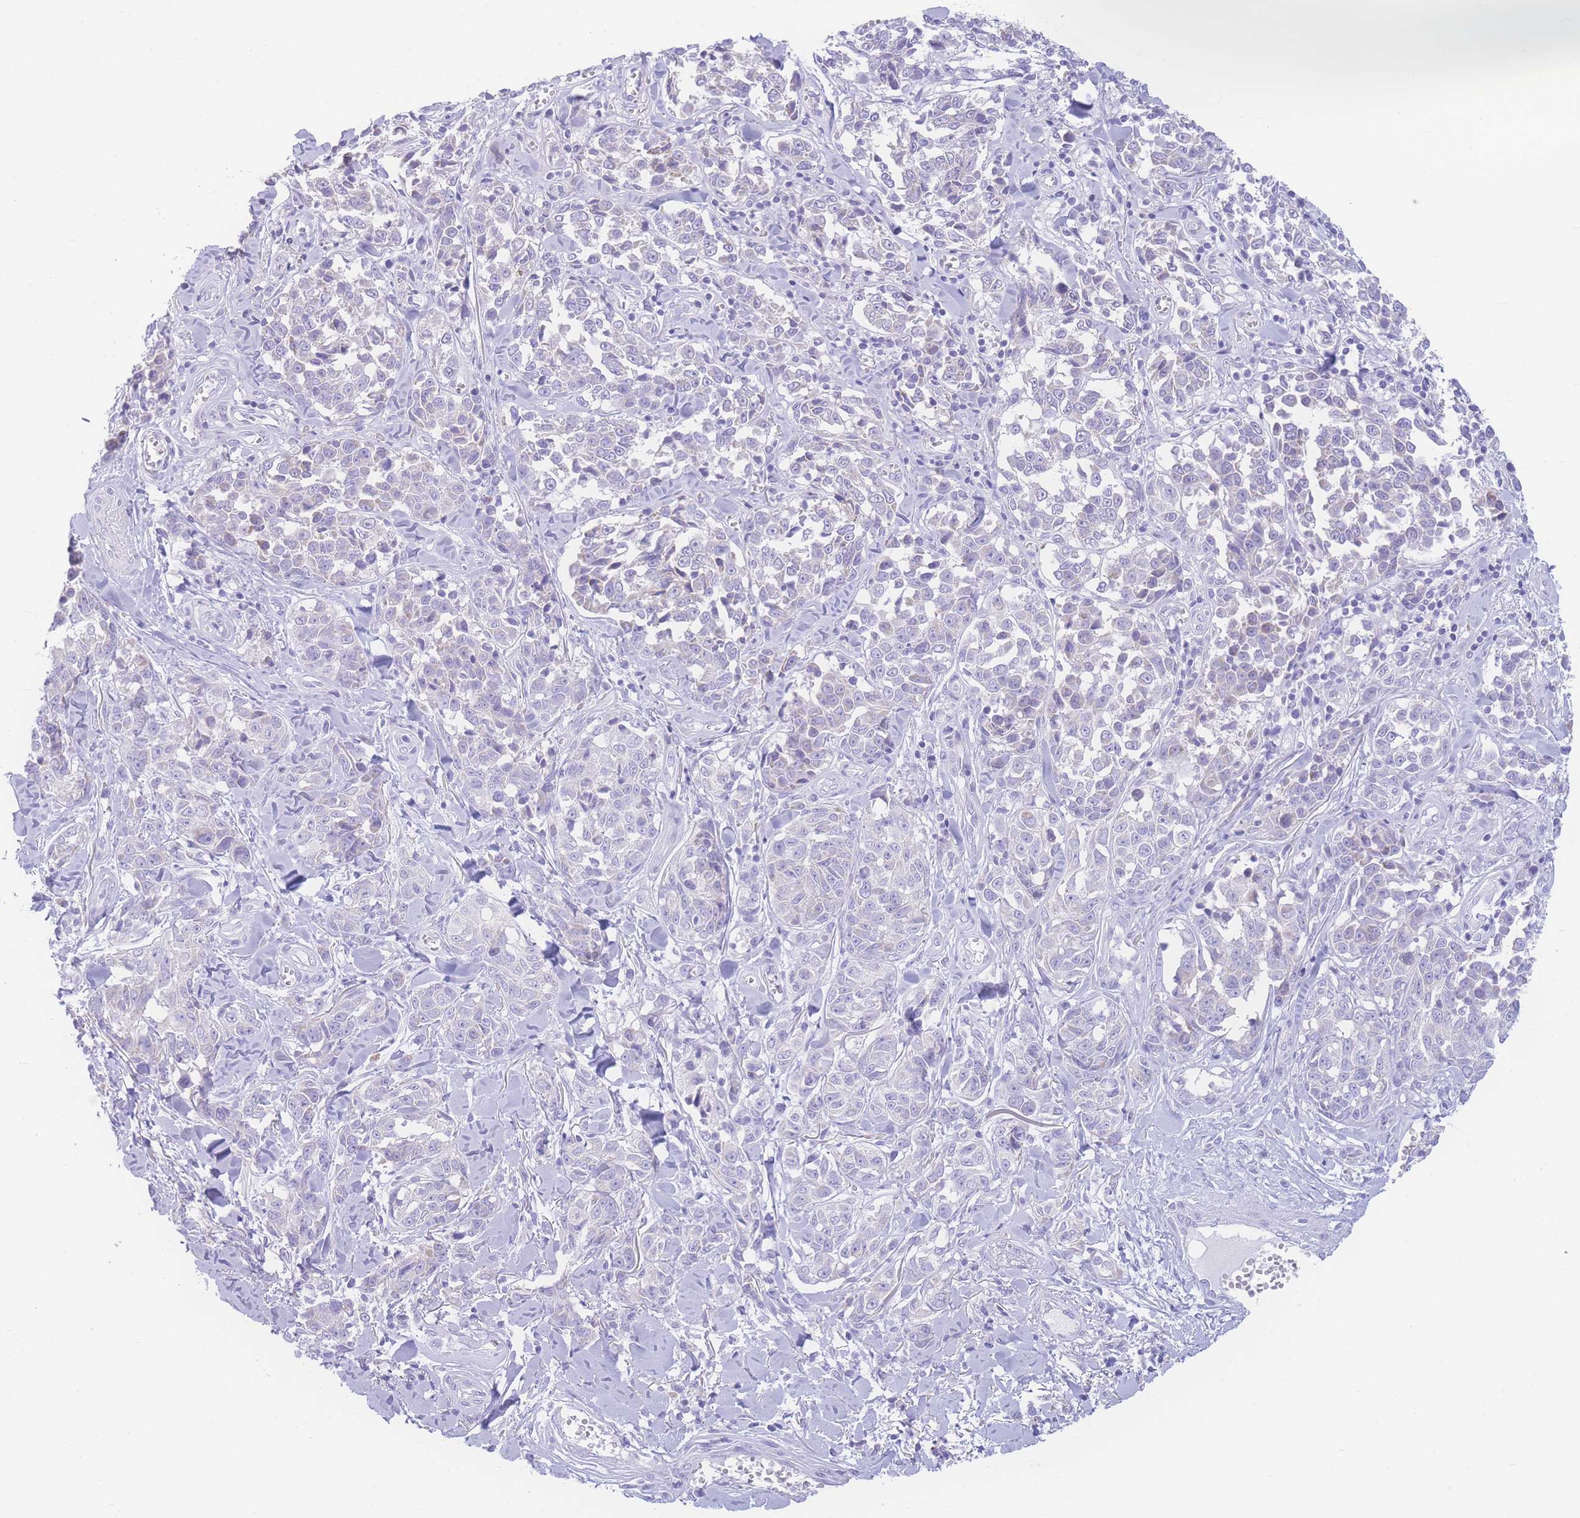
{"staining": {"intensity": "negative", "quantity": "none", "location": "none"}, "tissue": "melanoma", "cell_type": "Tumor cells", "image_type": "cancer", "snomed": [{"axis": "morphology", "description": "Malignant melanoma, NOS"}, {"axis": "topography", "description": "Skin"}], "caption": "High magnification brightfield microscopy of melanoma stained with DAB (3,3'-diaminobenzidine) (brown) and counterstained with hematoxylin (blue): tumor cells show no significant staining.", "gene": "NBEAL1", "patient": {"sex": "female", "age": 64}}